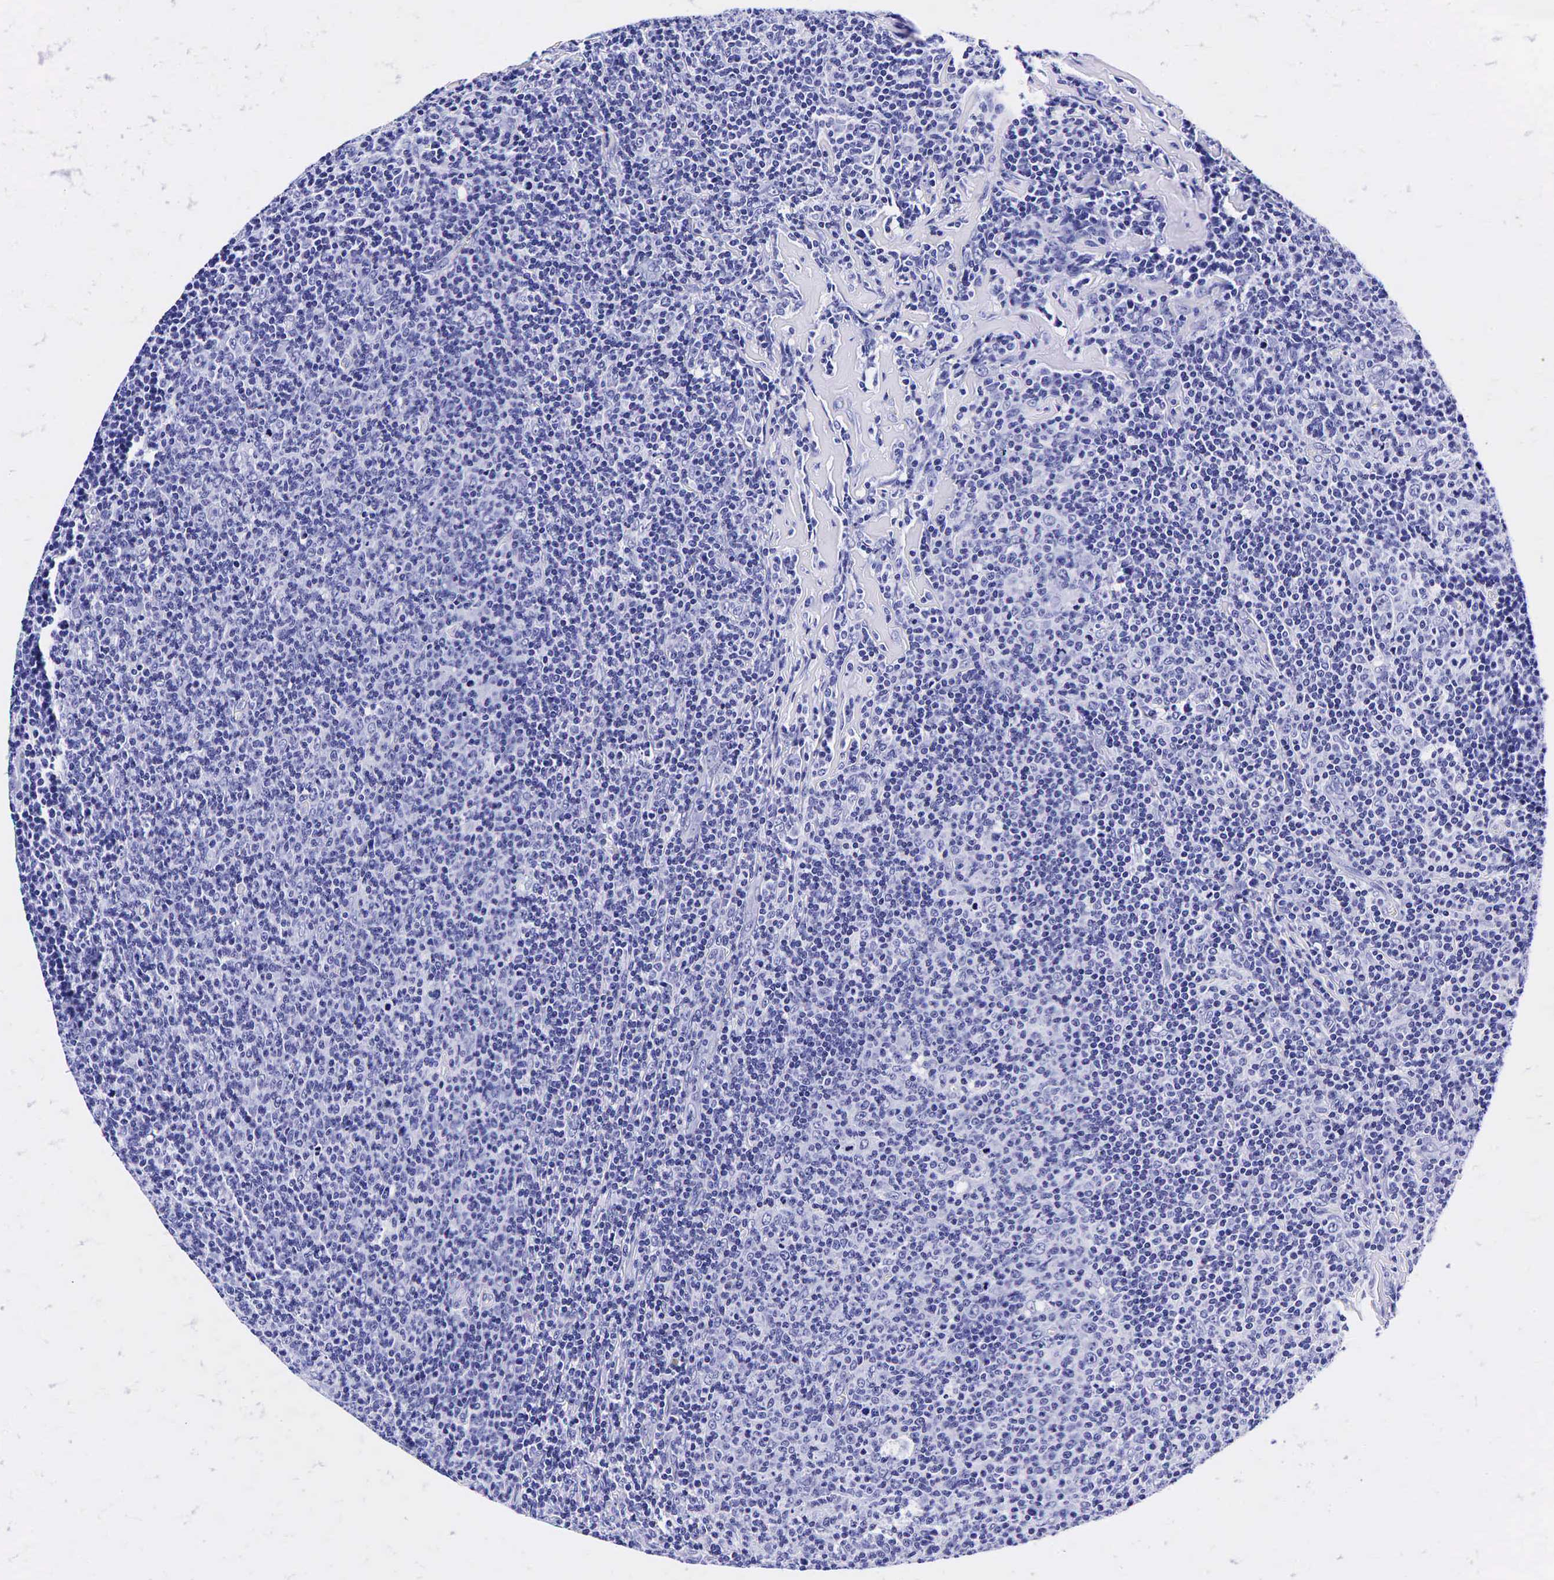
{"staining": {"intensity": "negative", "quantity": "none", "location": "none"}, "tissue": "lymphoma", "cell_type": "Tumor cells", "image_type": "cancer", "snomed": [{"axis": "morphology", "description": "Malignant lymphoma, non-Hodgkin's type, Low grade"}, {"axis": "topography", "description": "Lymph node"}], "caption": "Immunohistochemical staining of low-grade malignant lymphoma, non-Hodgkin's type displays no significant staining in tumor cells.", "gene": "GAST", "patient": {"sex": "male", "age": 74}}